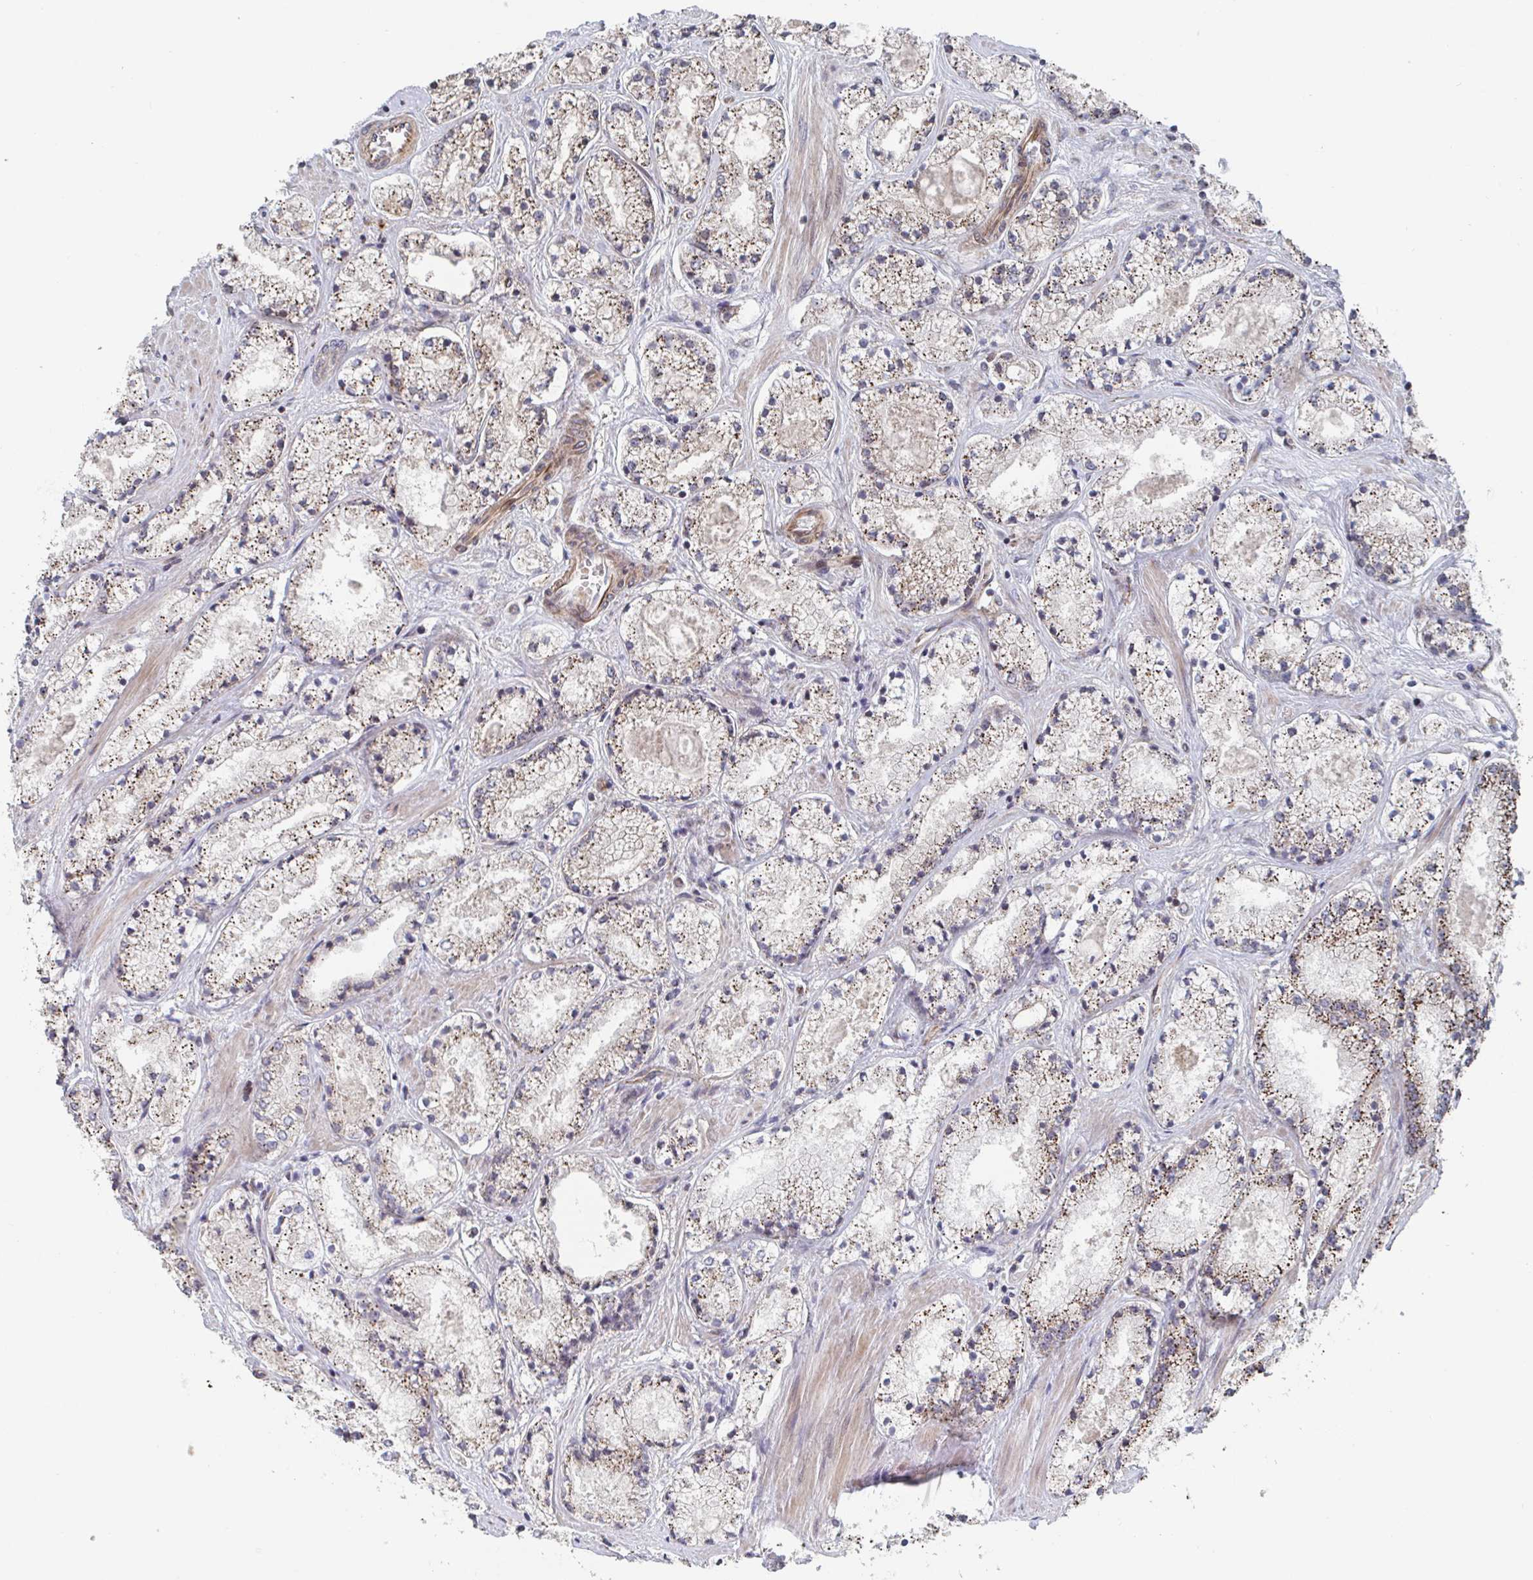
{"staining": {"intensity": "weak", "quantity": ">75%", "location": "cytoplasmic/membranous"}, "tissue": "prostate cancer", "cell_type": "Tumor cells", "image_type": "cancer", "snomed": [{"axis": "morphology", "description": "Adenocarcinoma, High grade"}, {"axis": "topography", "description": "Prostate"}], "caption": "Prostate cancer (adenocarcinoma (high-grade)) stained with a brown dye exhibits weak cytoplasmic/membranous positive staining in about >75% of tumor cells.", "gene": "DVL3", "patient": {"sex": "male", "age": 63}}